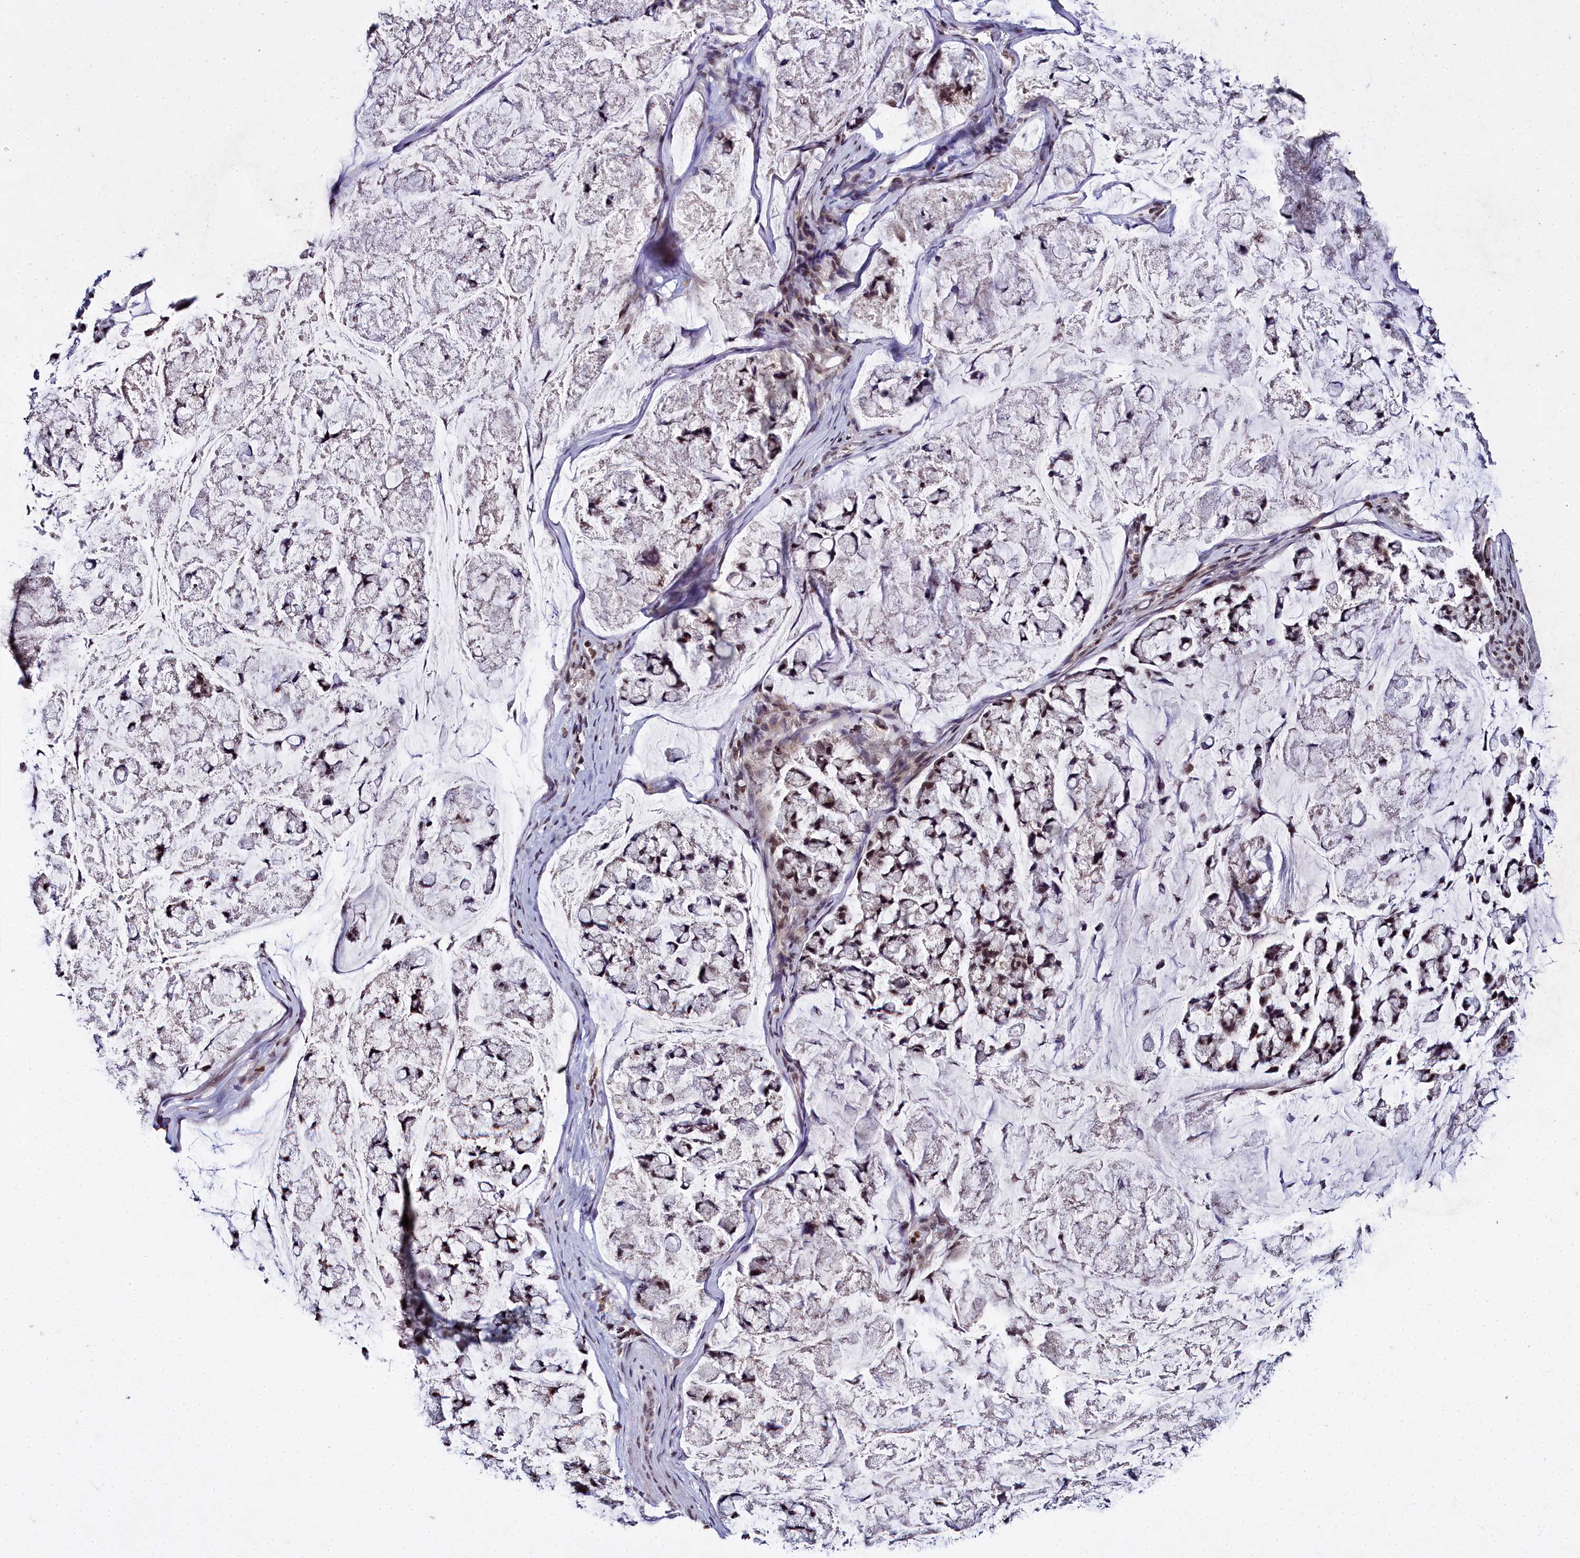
{"staining": {"intensity": "moderate", "quantity": ">75%", "location": "cytoplasmic/membranous,nuclear"}, "tissue": "stomach cancer", "cell_type": "Tumor cells", "image_type": "cancer", "snomed": [{"axis": "morphology", "description": "Adenocarcinoma, NOS"}, {"axis": "topography", "description": "Stomach, lower"}], "caption": "Immunohistochemistry (IHC) staining of stomach cancer (adenocarcinoma), which reveals medium levels of moderate cytoplasmic/membranous and nuclear staining in about >75% of tumor cells indicating moderate cytoplasmic/membranous and nuclear protein expression. The staining was performed using DAB (3,3'-diaminobenzidine) (brown) for protein detection and nuclei were counterstained in hematoxylin (blue).", "gene": "FZD4", "patient": {"sex": "male", "age": 67}}